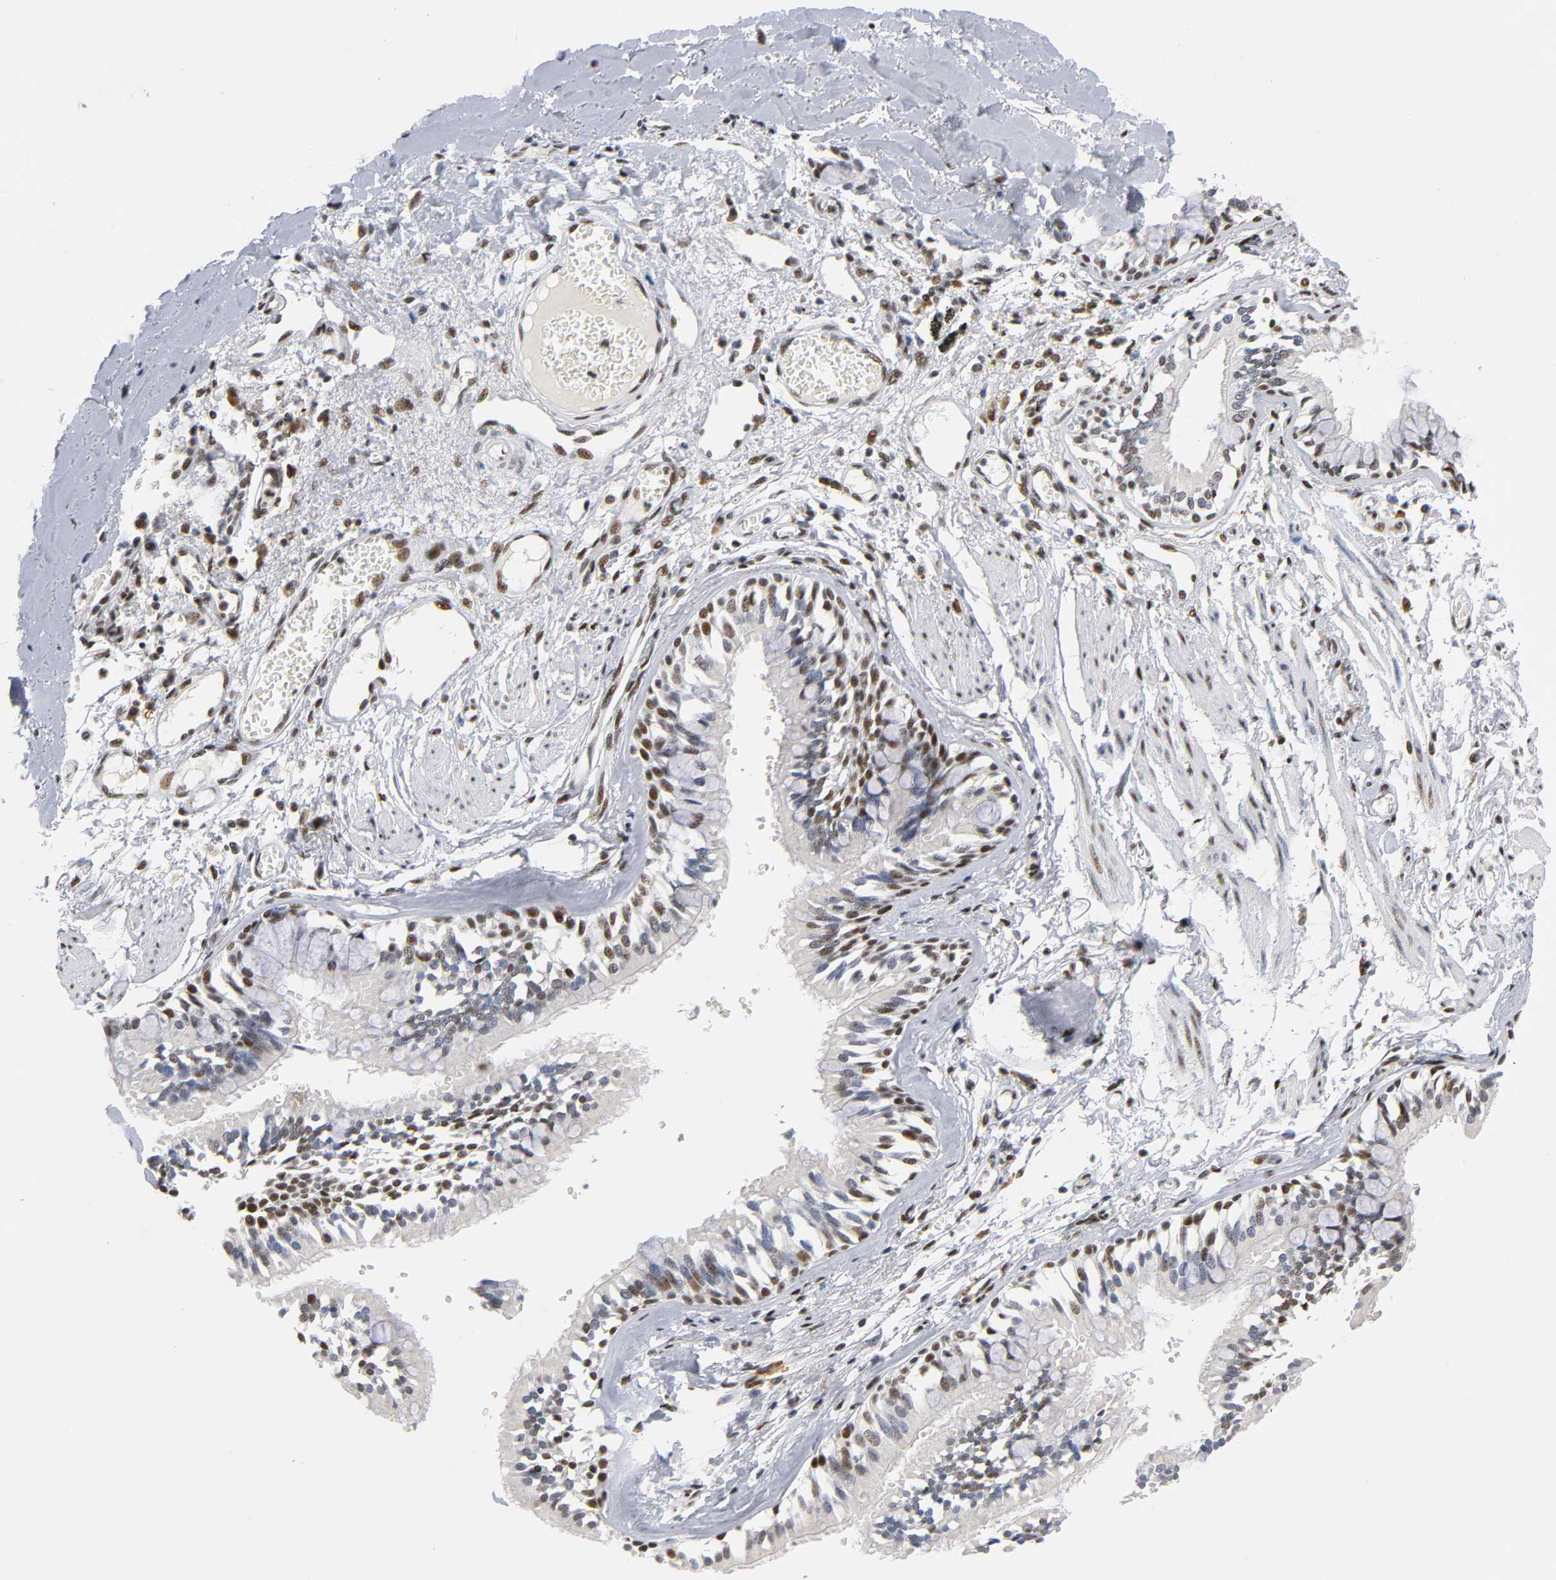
{"staining": {"intensity": "strong", "quantity": ">75%", "location": "nuclear"}, "tissue": "bronchus", "cell_type": "Respiratory epithelial cells", "image_type": "normal", "snomed": [{"axis": "morphology", "description": "Normal tissue, NOS"}, {"axis": "topography", "description": "Bronchus"}, {"axis": "topography", "description": "Lung"}], "caption": "The immunohistochemical stain labels strong nuclear positivity in respiratory epithelial cells of normal bronchus.", "gene": "CREBBP", "patient": {"sex": "female", "age": 56}}